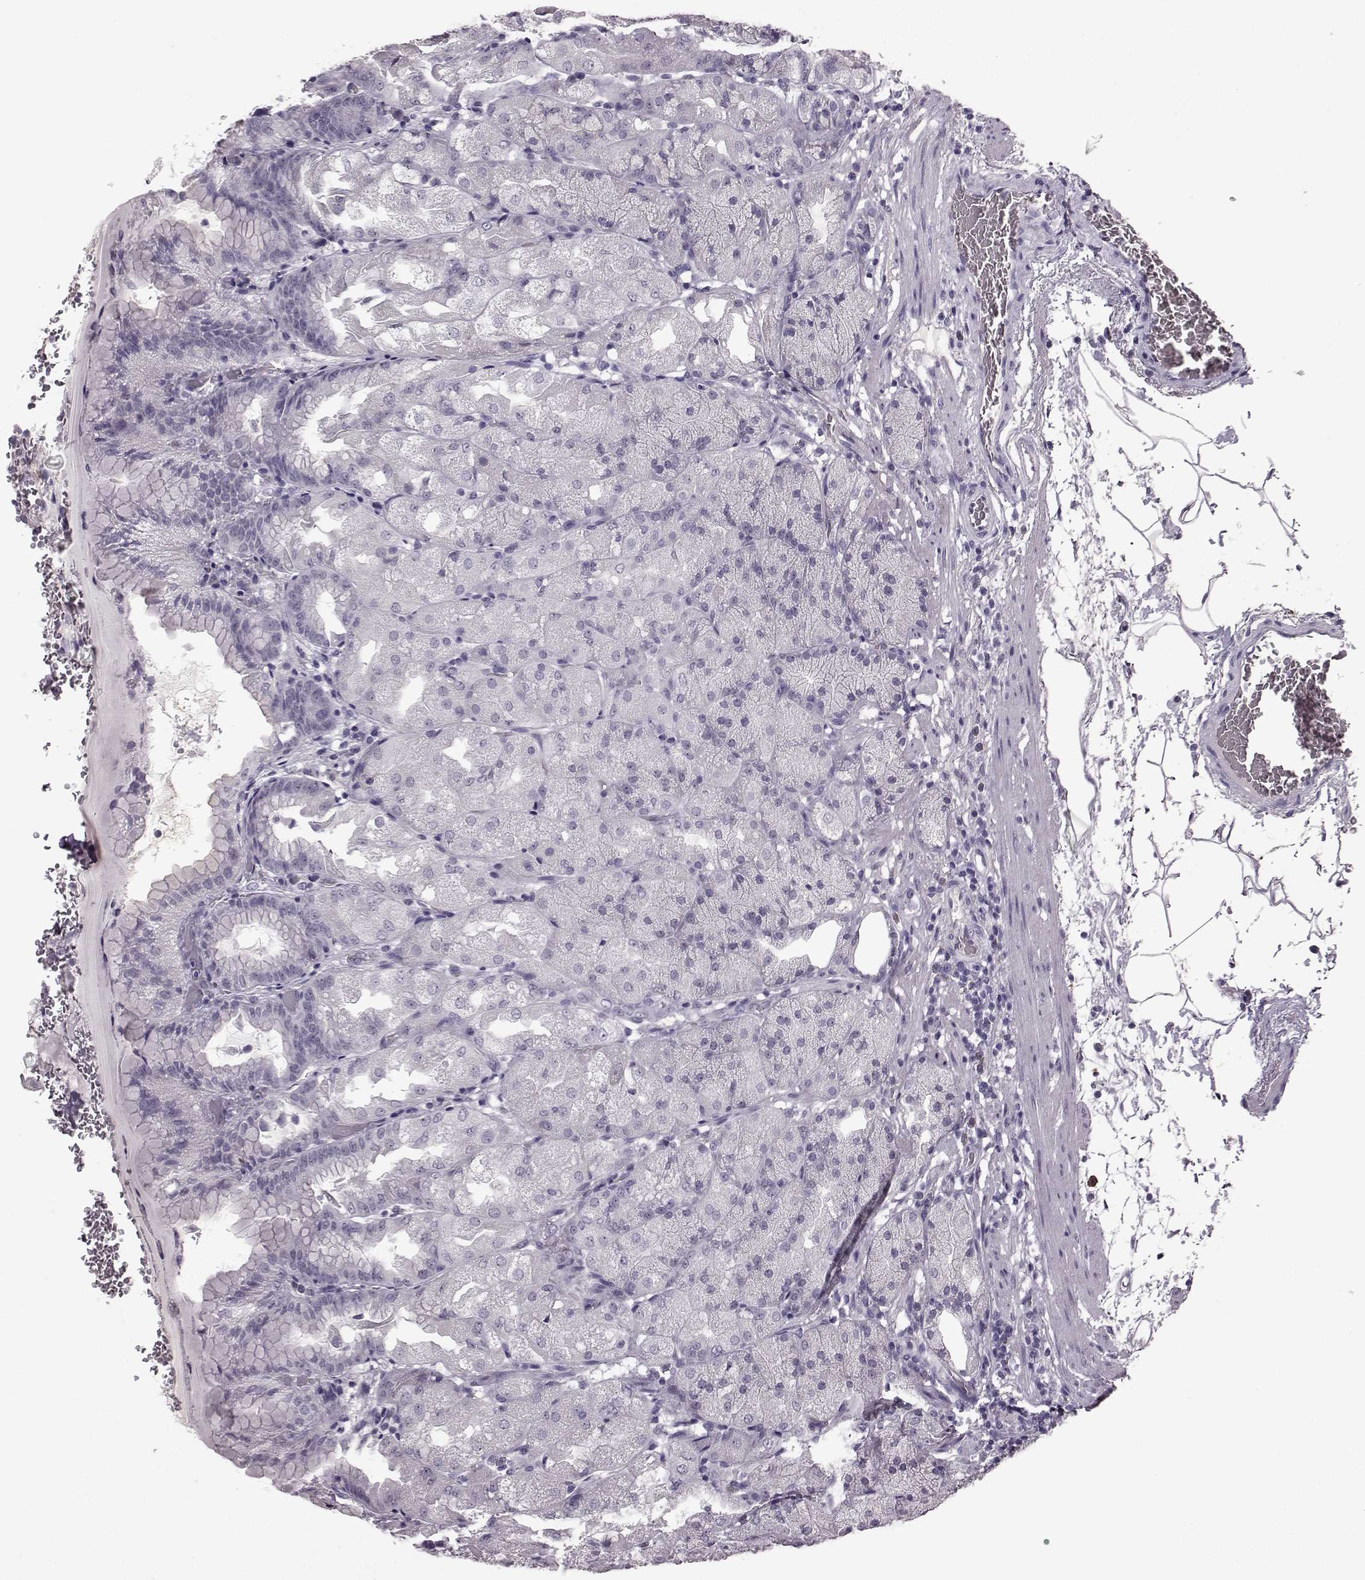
{"staining": {"intensity": "negative", "quantity": "none", "location": "none"}, "tissue": "stomach", "cell_type": "Glandular cells", "image_type": "normal", "snomed": [{"axis": "morphology", "description": "Normal tissue, NOS"}, {"axis": "topography", "description": "Stomach, upper"}, {"axis": "topography", "description": "Stomach"}, {"axis": "topography", "description": "Stomach, lower"}], "caption": "The histopathology image demonstrates no significant positivity in glandular cells of stomach.", "gene": "PRPH2", "patient": {"sex": "male", "age": 62}}